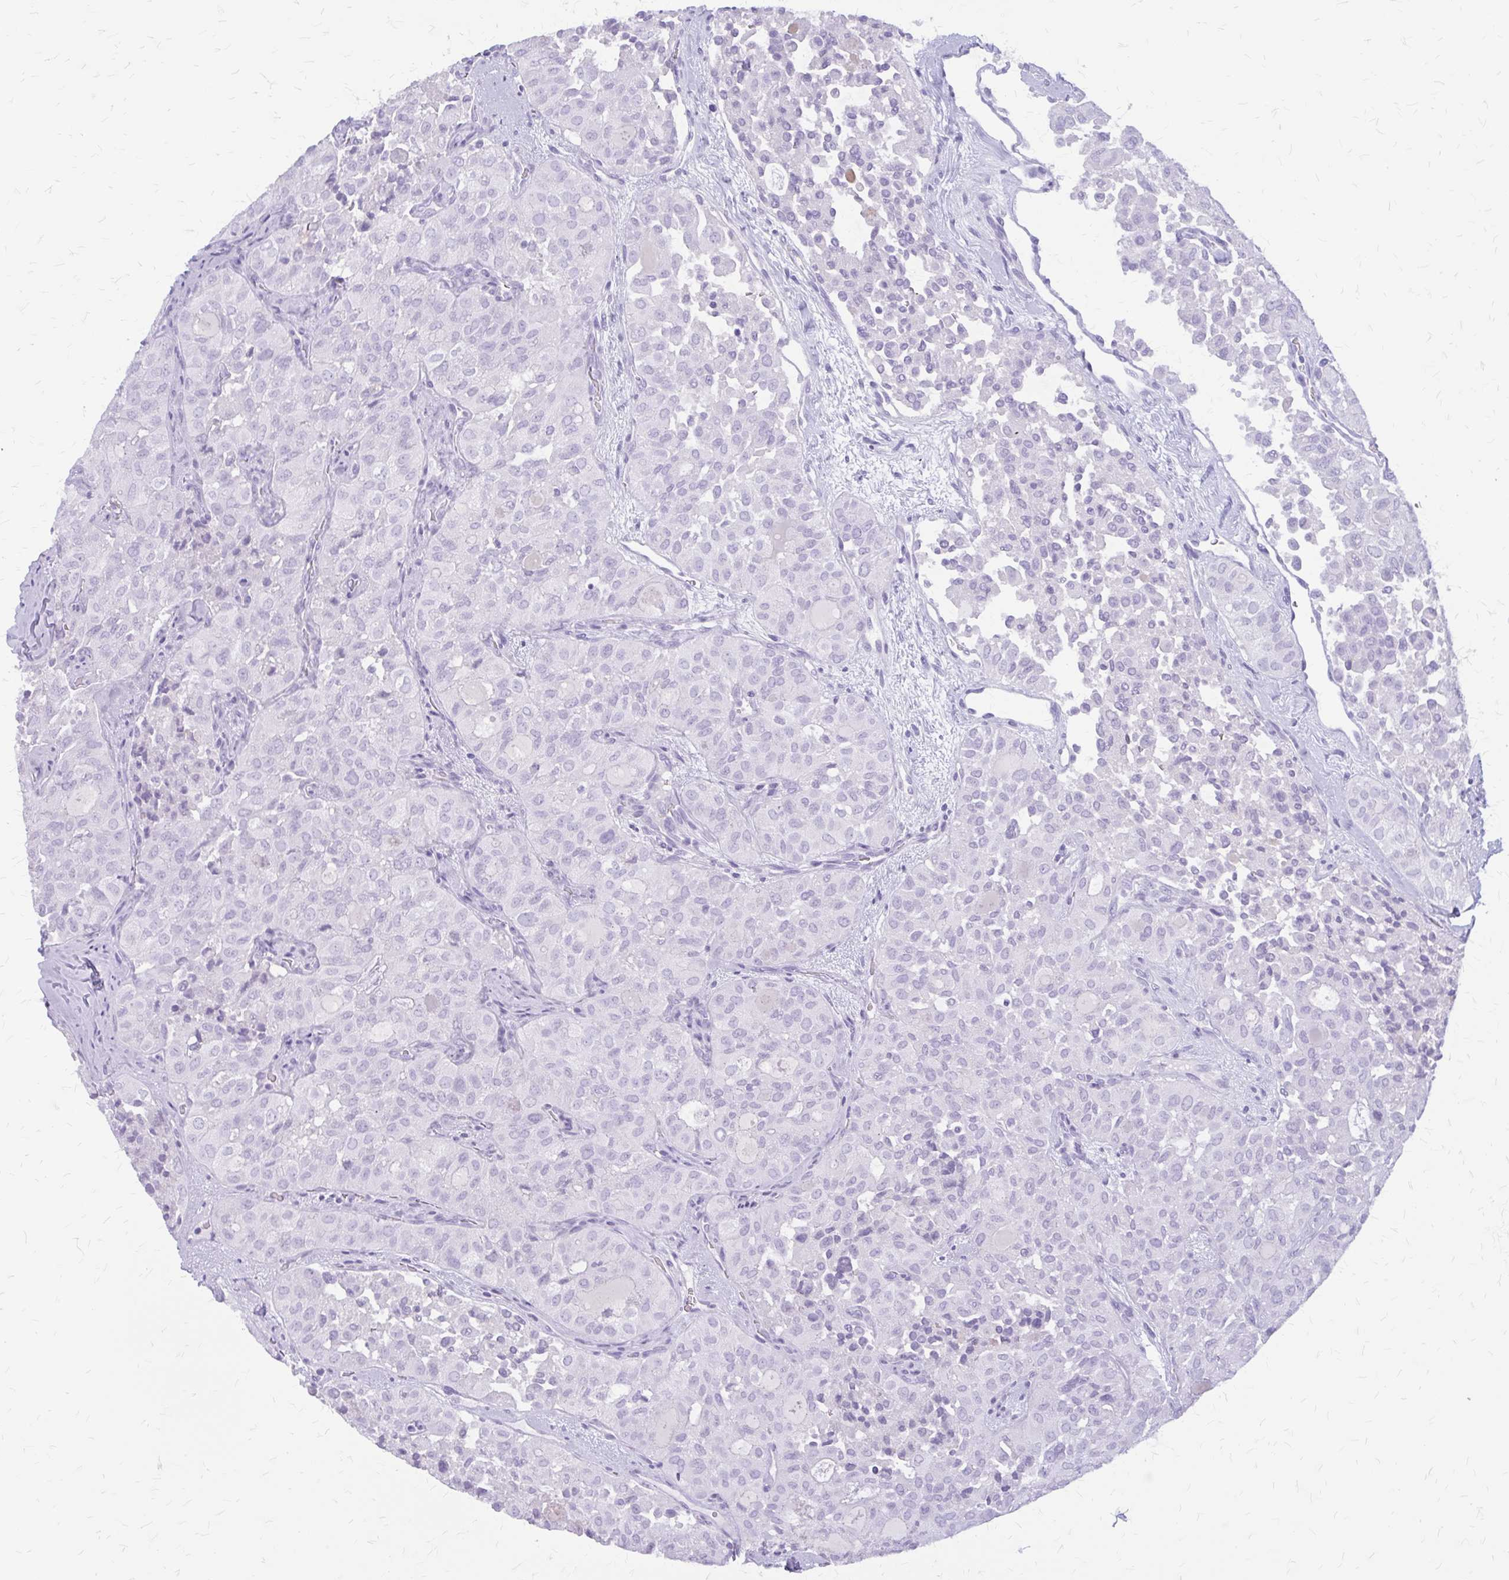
{"staining": {"intensity": "negative", "quantity": "none", "location": "none"}, "tissue": "thyroid cancer", "cell_type": "Tumor cells", "image_type": "cancer", "snomed": [{"axis": "morphology", "description": "Follicular adenoma carcinoma, NOS"}, {"axis": "topography", "description": "Thyroid gland"}], "caption": "Immunohistochemical staining of thyroid cancer (follicular adenoma carcinoma) reveals no significant expression in tumor cells.", "gene": "KLHDC7A", "patient": {"sex": "male", "age": 75}}